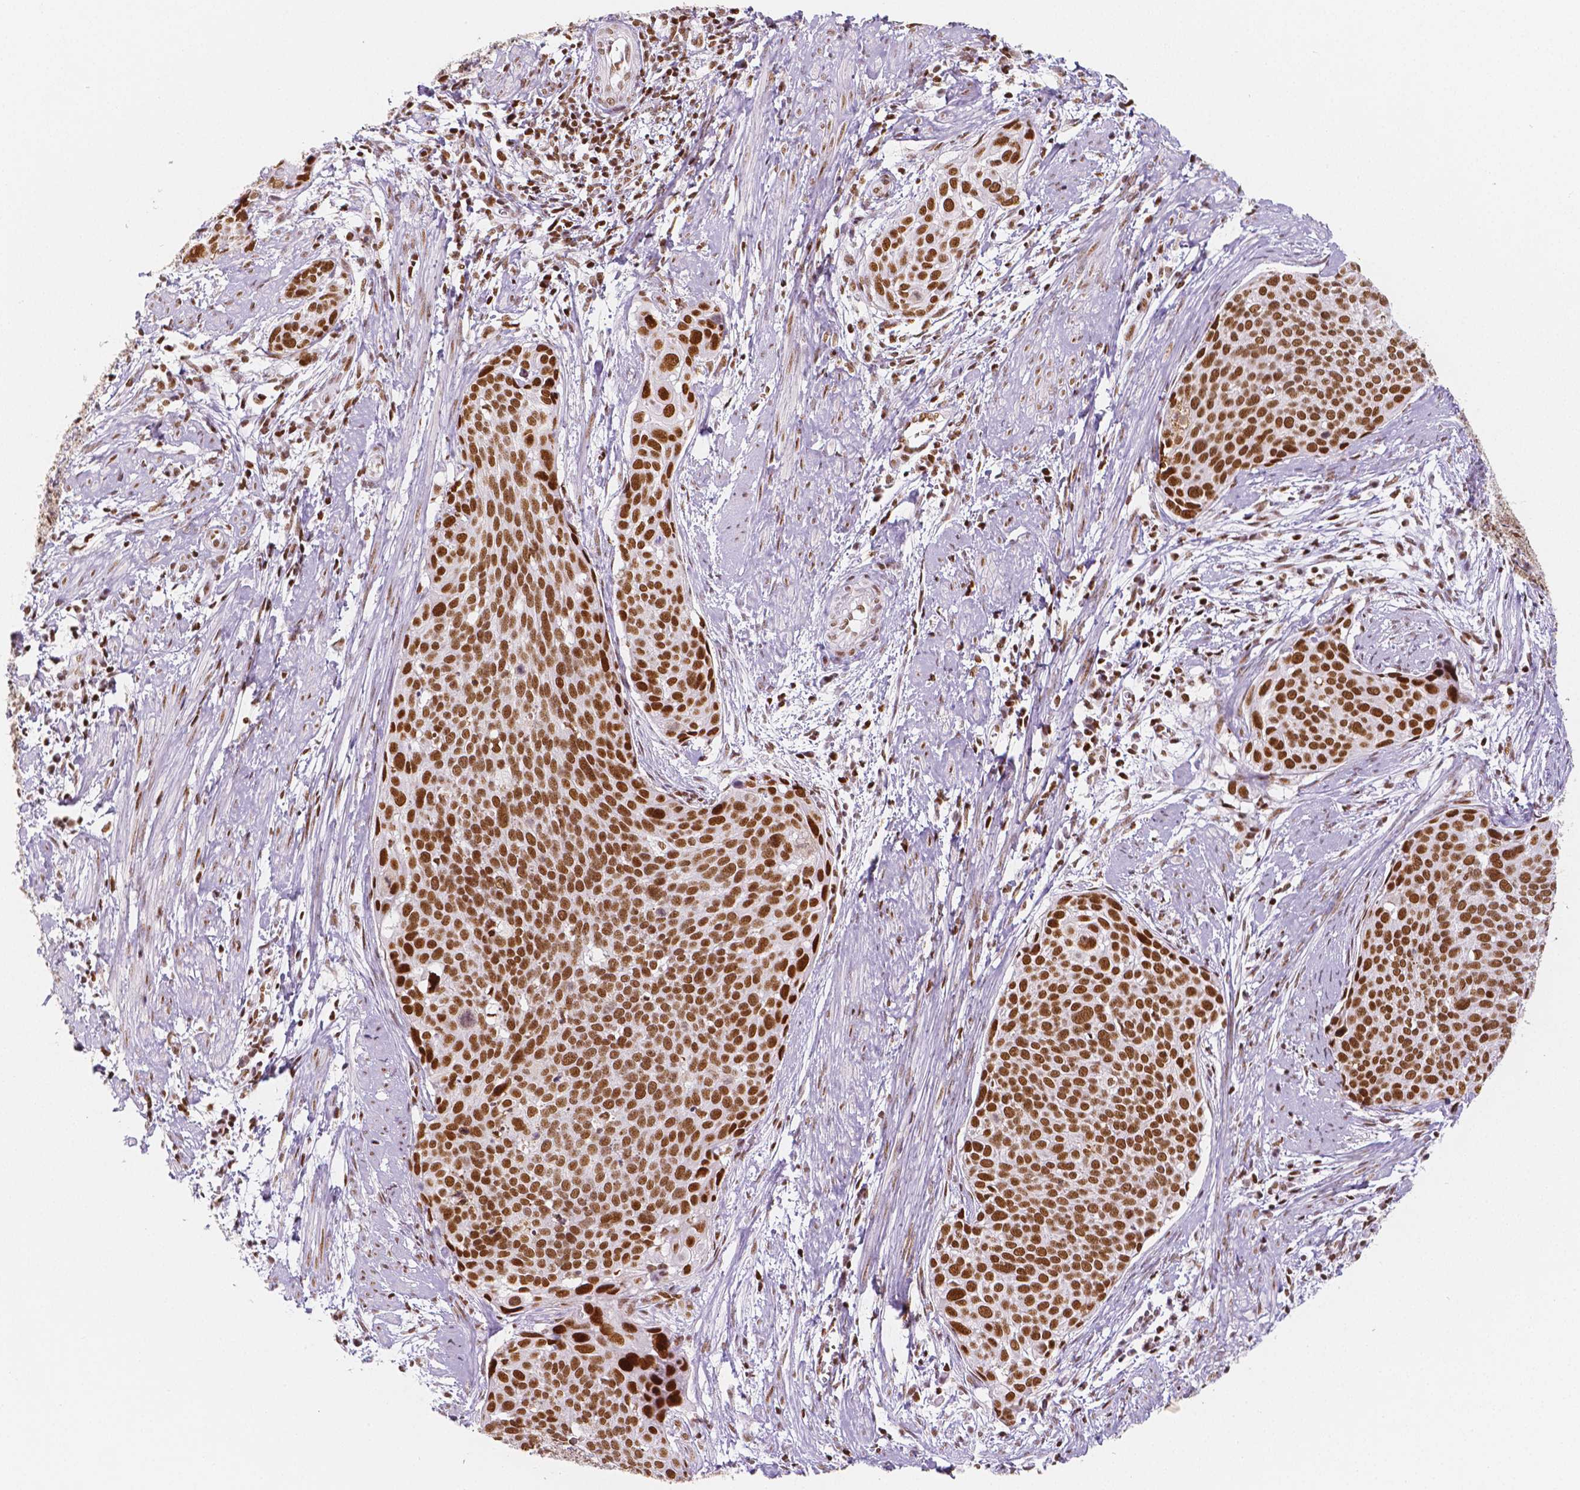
{"staining": {"intensity": "strong", "quantity": ">75%", "location": "nuclear"}, "tissue": "cervical cancer", "cell_type": "Tumor cells", "image_type": "cancer", "snomed": [{"axis": "morphology", "description": "Squamous cell carcinoma, NOS"}, {"axis": "topography", "description": "Cervix"}], "caption": "Immunohistochemistry (DAB (3,3'-diaminobenzidine)) staining of human cervical cancer displays strong nuclear protein expression in approximately >75% of tumor cells.", "gene": "HDAC1", "patient": {"sex": "female", "age": 39}}